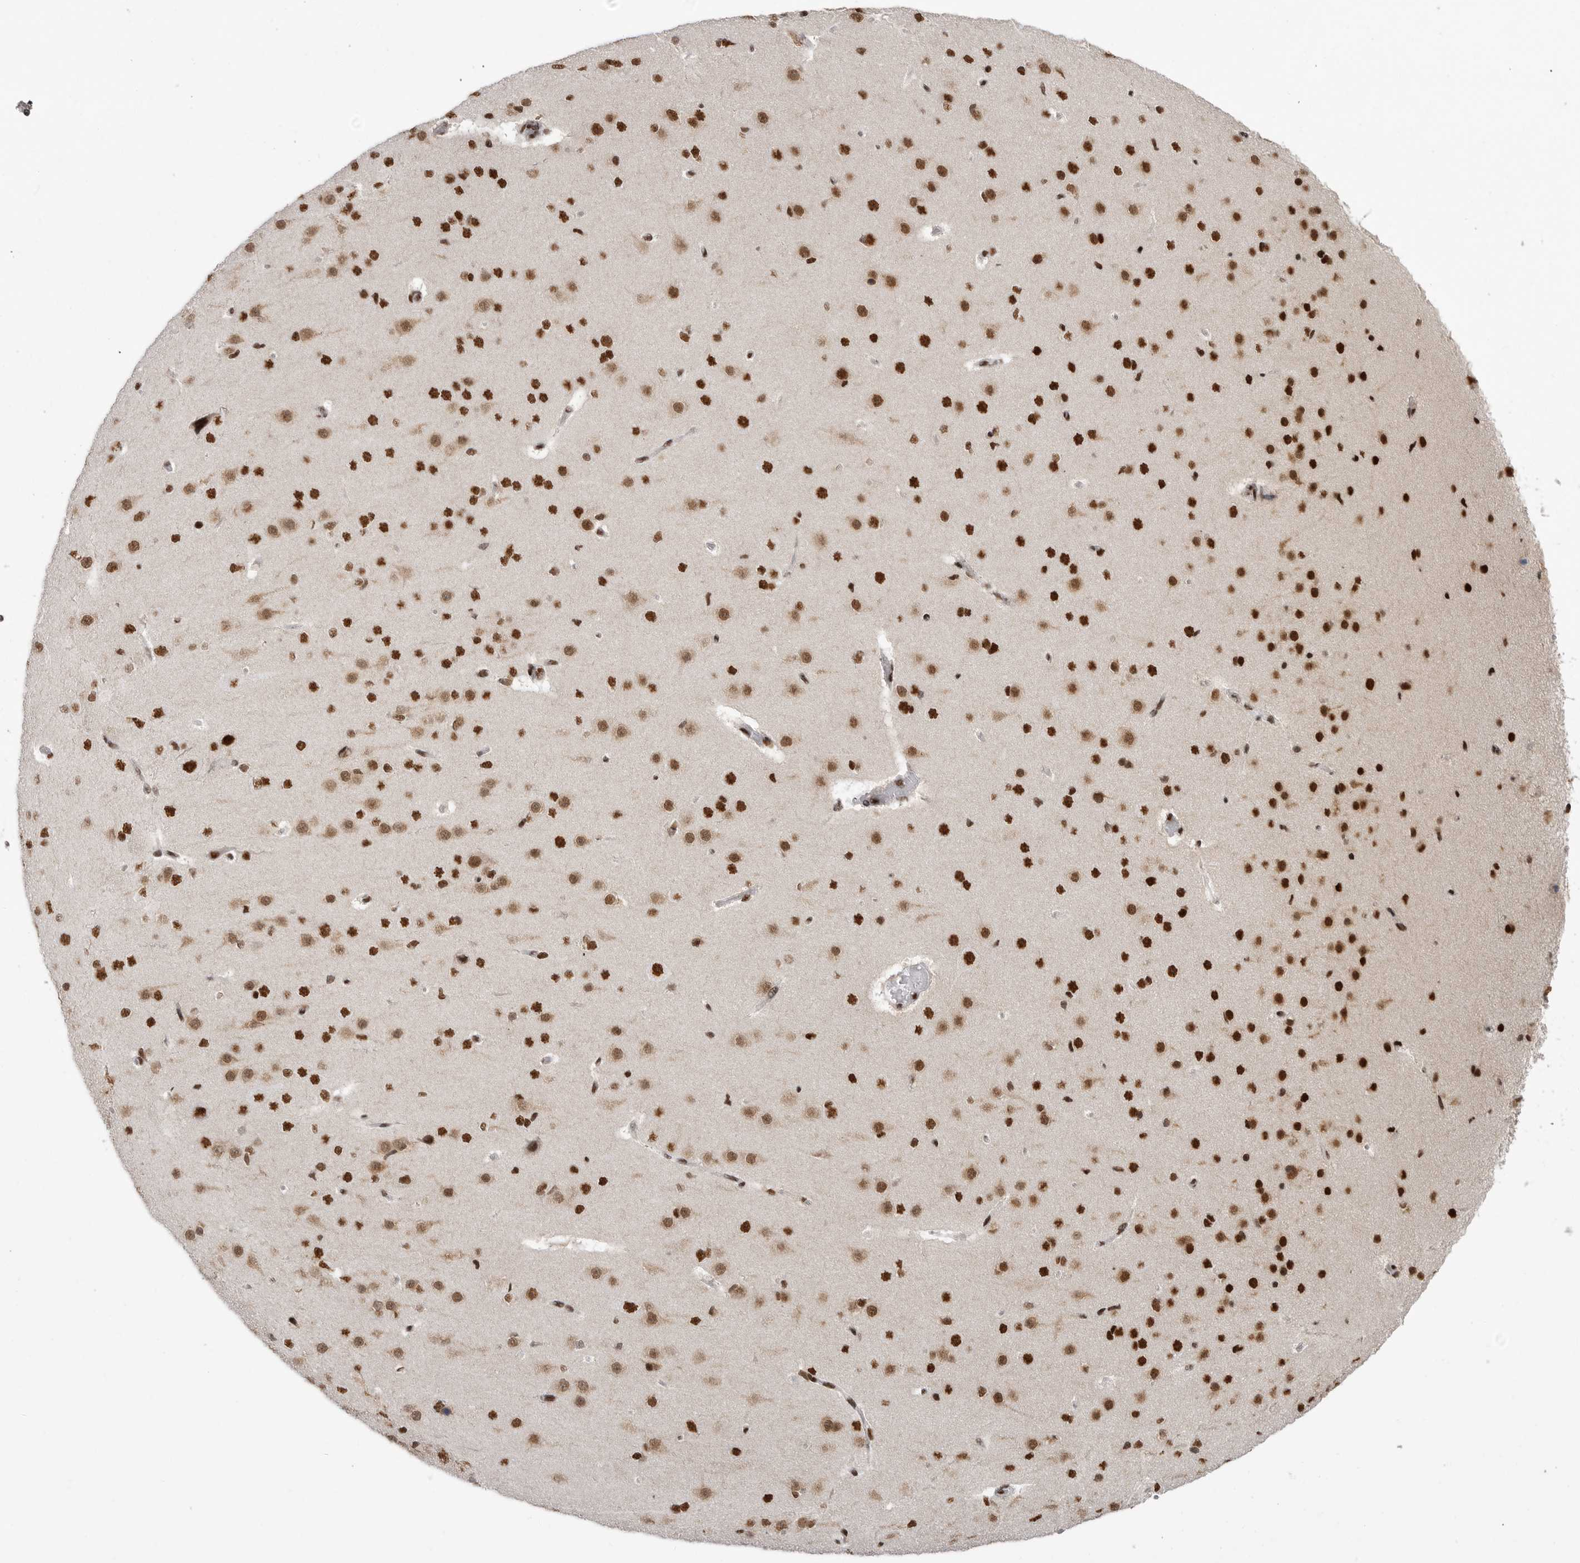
{"staining": {"intensity": "moderate", "quantity": ">75%", "location": "nuclear"}, "tissue": "cerebral cortex", "cell_type": "Endothelial cells", "image_type": "normal", "snomed": [{"axis": "morphology", "description": "Normal tissue, NOS"}, {"axis": "morphology", "description": "Developmental malformation"}, {"axis": "topography", "description": "Cerebral cortex"}], "caption": "Moderate nuclear staining is seen in about >75% of endothelial cells in unremarkable cerebral cortex. Using DAB (3,3'-diaminobenzidine) (brown) and hematoxylin (blue) stains, captured at high magnification using brightfield microscopy.", "gene": "PPP1R8", "patient": {"sex": "female", "age": 30}}